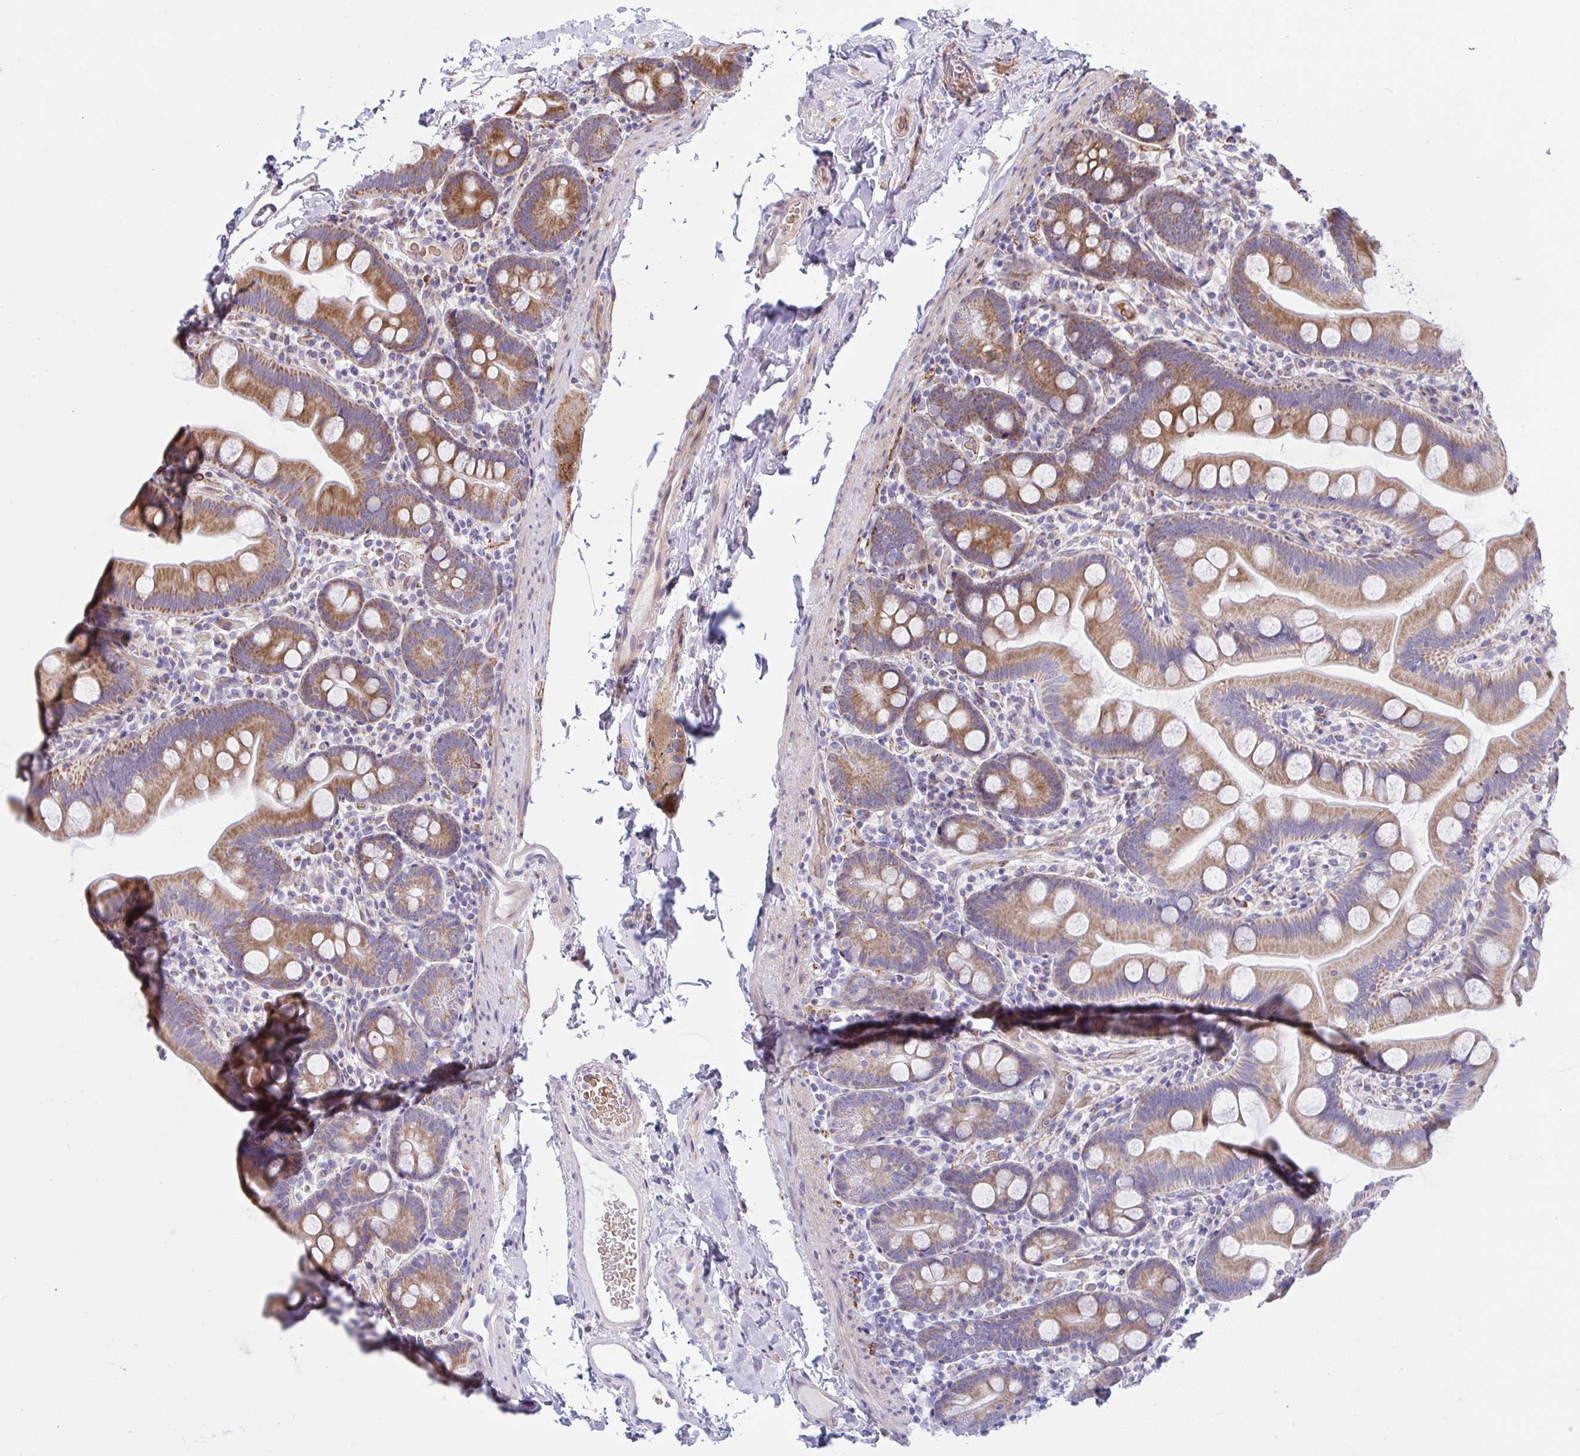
{"staining": {"intensity": "moderate", "quantity": ">75%", "location": "cytoplasmic/membranous"}, "tissue": "small intestine", "cell_type": "Glandular cells", "image_type": "normal", "snomed": [{"axis": "morphology", "description": "Normal tissue, NOS"}, {"axis": "topography", "description": "Small intestine"}], "caption": "Immunohistochemistry (DAB) staining of normal small intestine exhibits moderate cytoplasmic/membranous protein staining in approximately >75% of glandular cells.", "gene": "NTN1", "patient": {"sex": "female", "age": 68}}